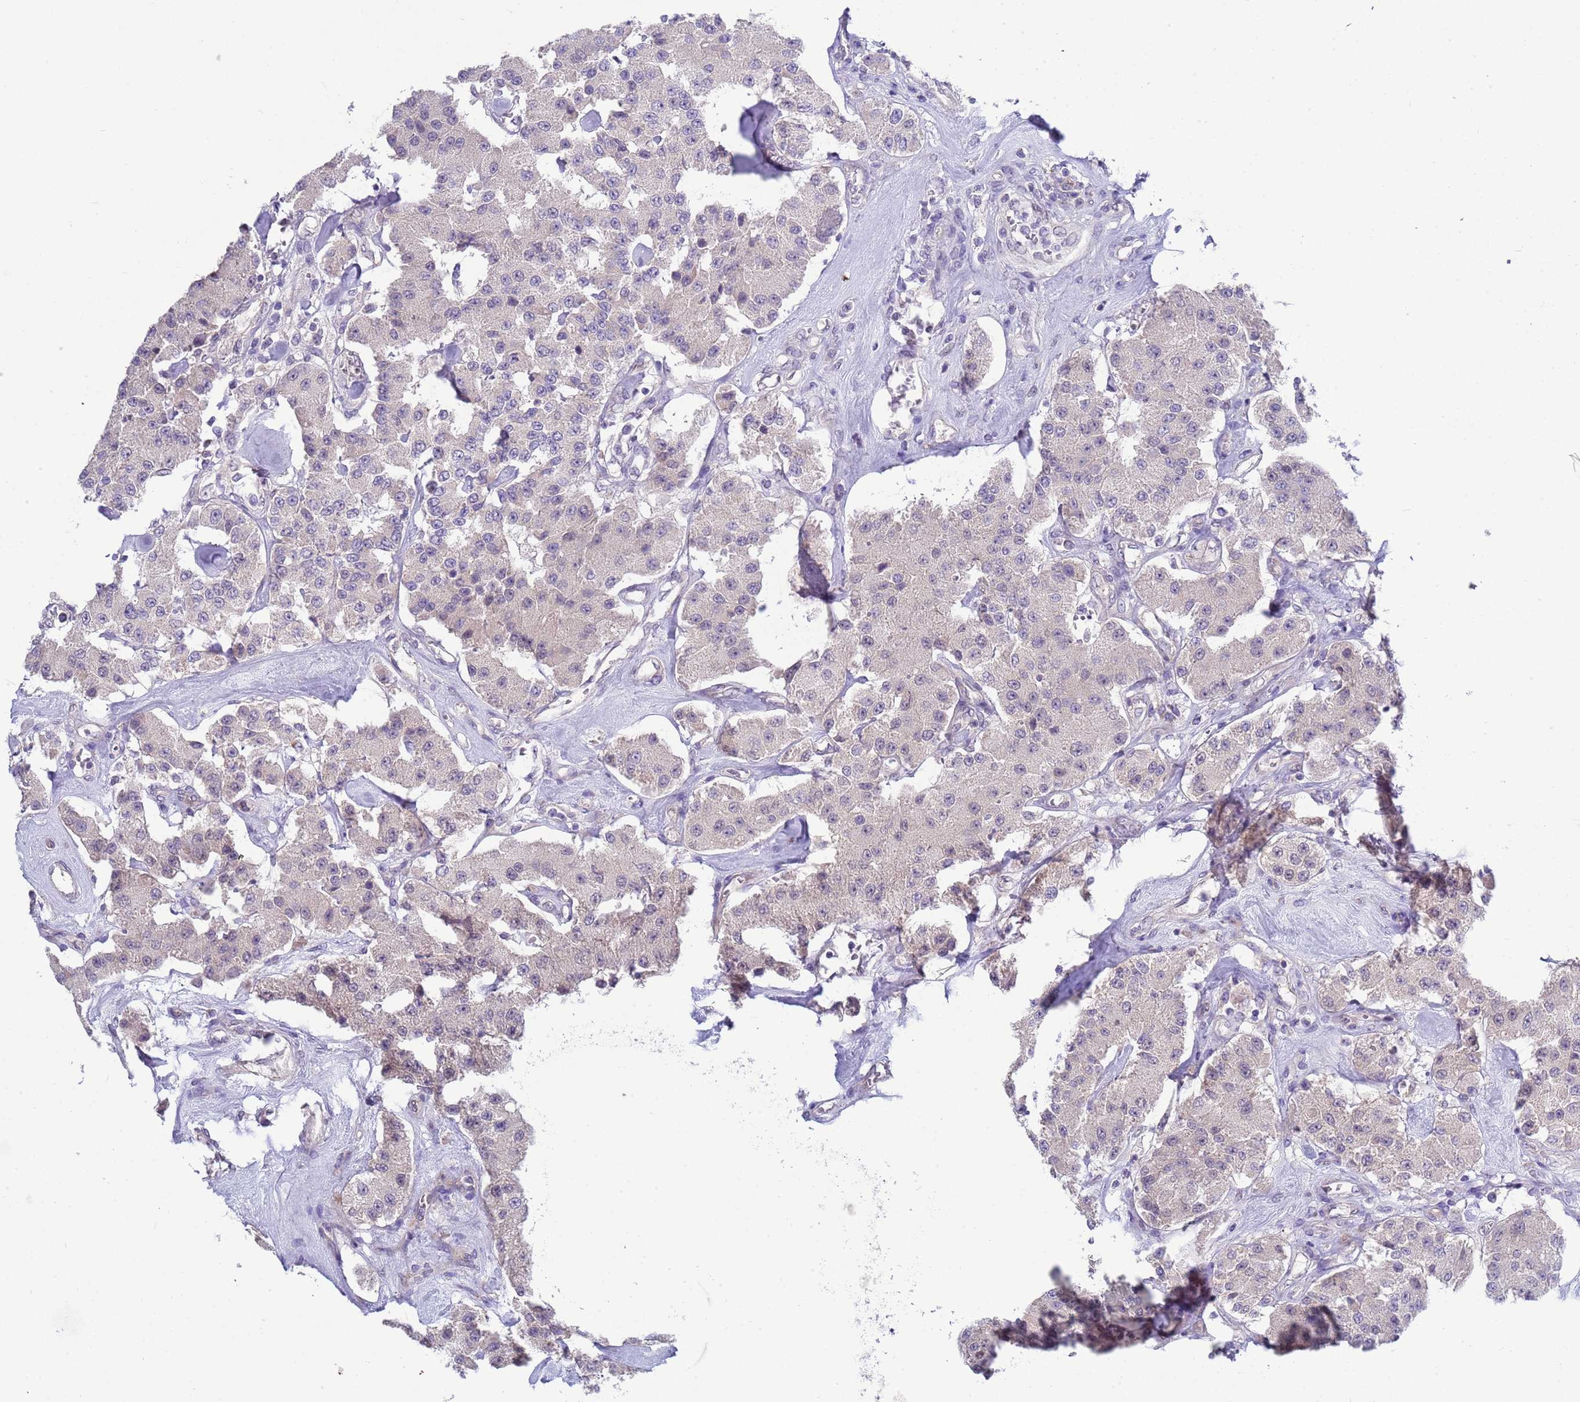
{"staining": {"intensity": "negative", "quantity": "none", "location": "none"}, "tissue": "carcinoid", "cell_type": "Tumor cells", "image_type": "cancer", "snomed": [{"axis": "morphology", "description": "Carcinoid, malignant, NOS"}, {"axis": "topography", "description": "Pancreas"}], "caption": "The histopathology image shows no staining of tumor cells in carcinoid.", "gene": "TRMT10A", "patient": {"sex": "male", "age": 41}}